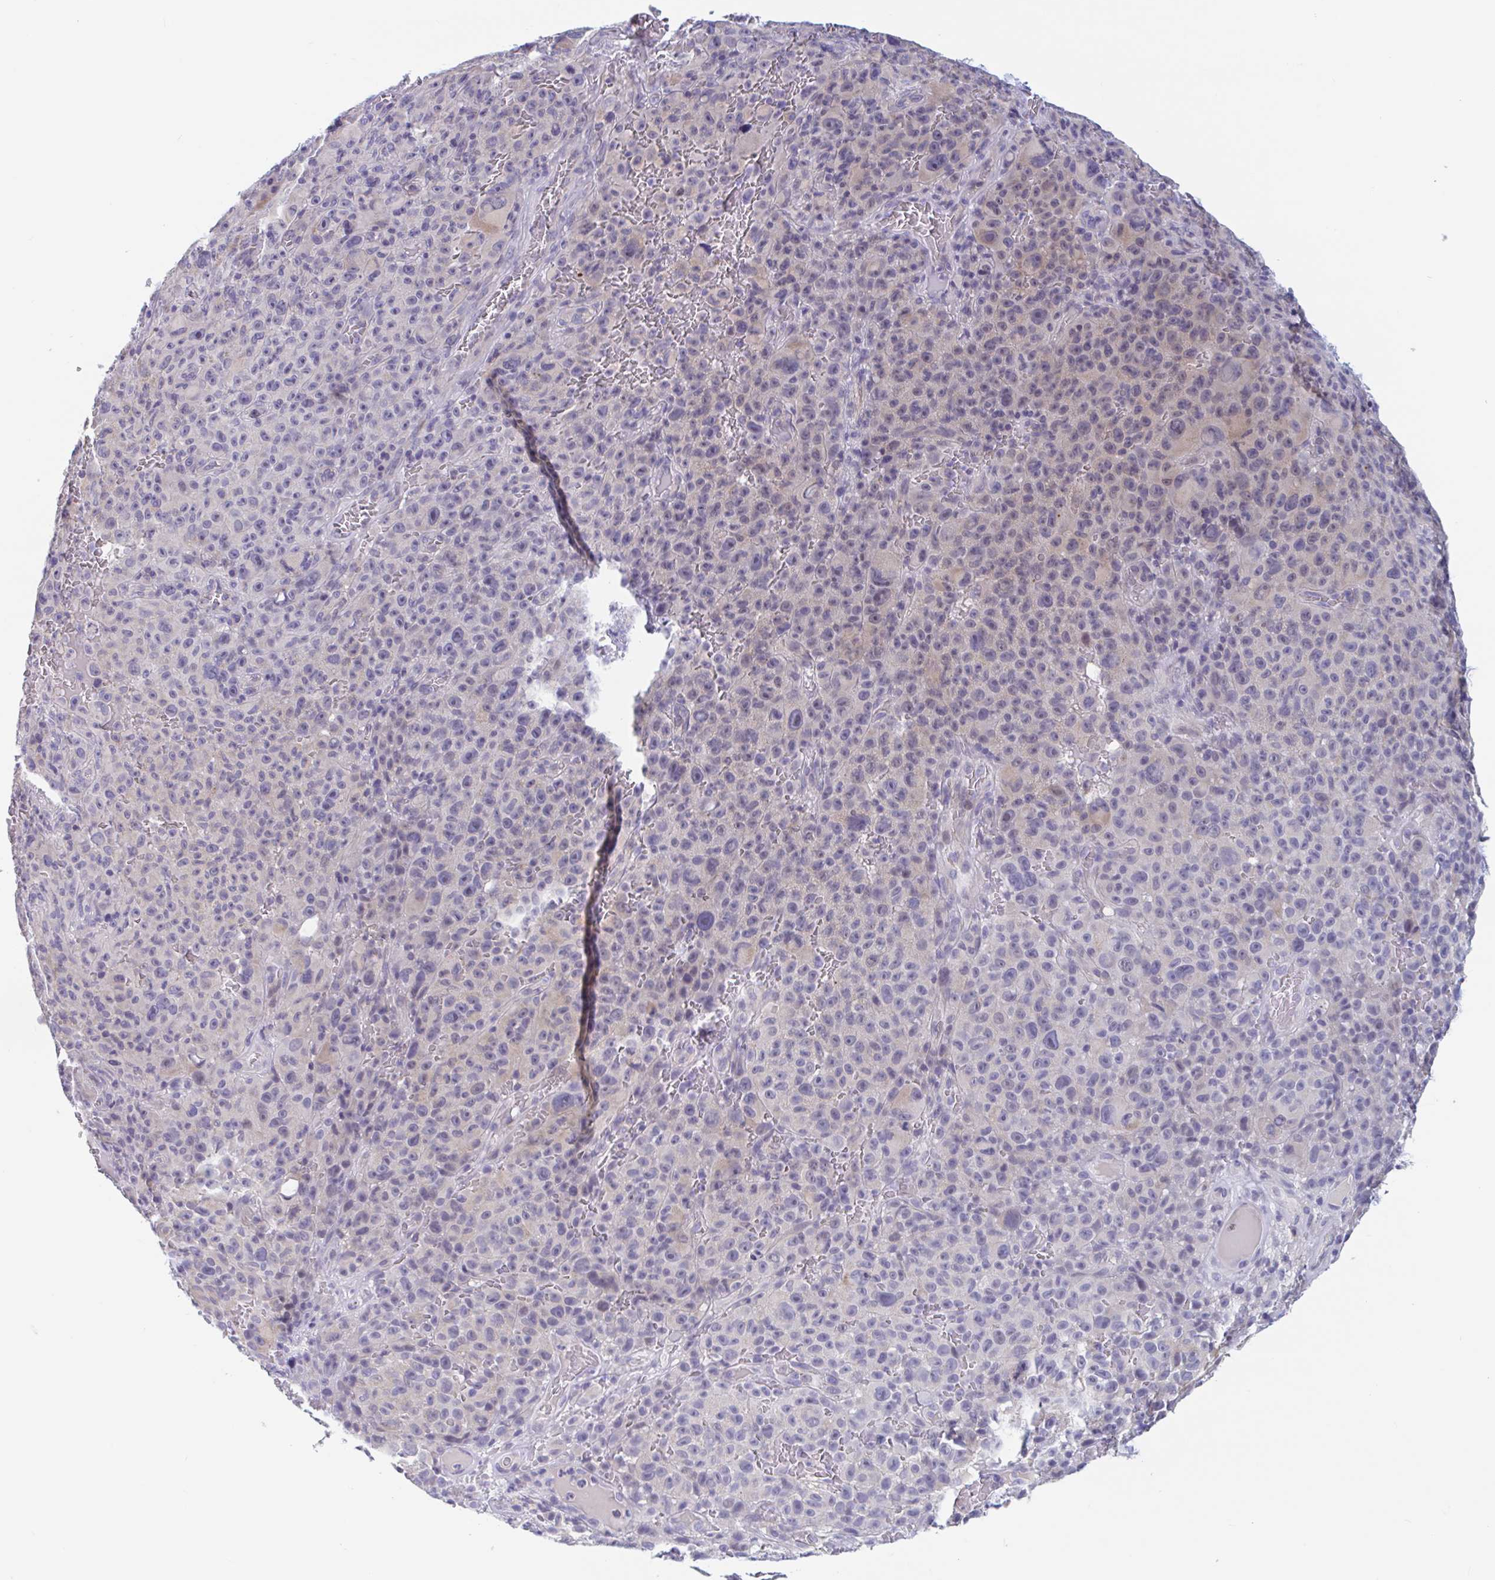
{"staining": {"intensity": "negative", "quantity": "none", "location": "none"}, "tissue": "melanoma", "cell_type": "Tumor cells", "image_type": "cancer", "snomed": [{"axis": "morphology", "description": "Malignant melanoma, NOS"}, {"axis": "topography", "description": "Skin"}], "caption": "This is an immunohistochemistry image of malignant melanoma. There is no staining in tumor cells.", "gene": "UNKL", "patient": {"sex": "female", "age": 82}}